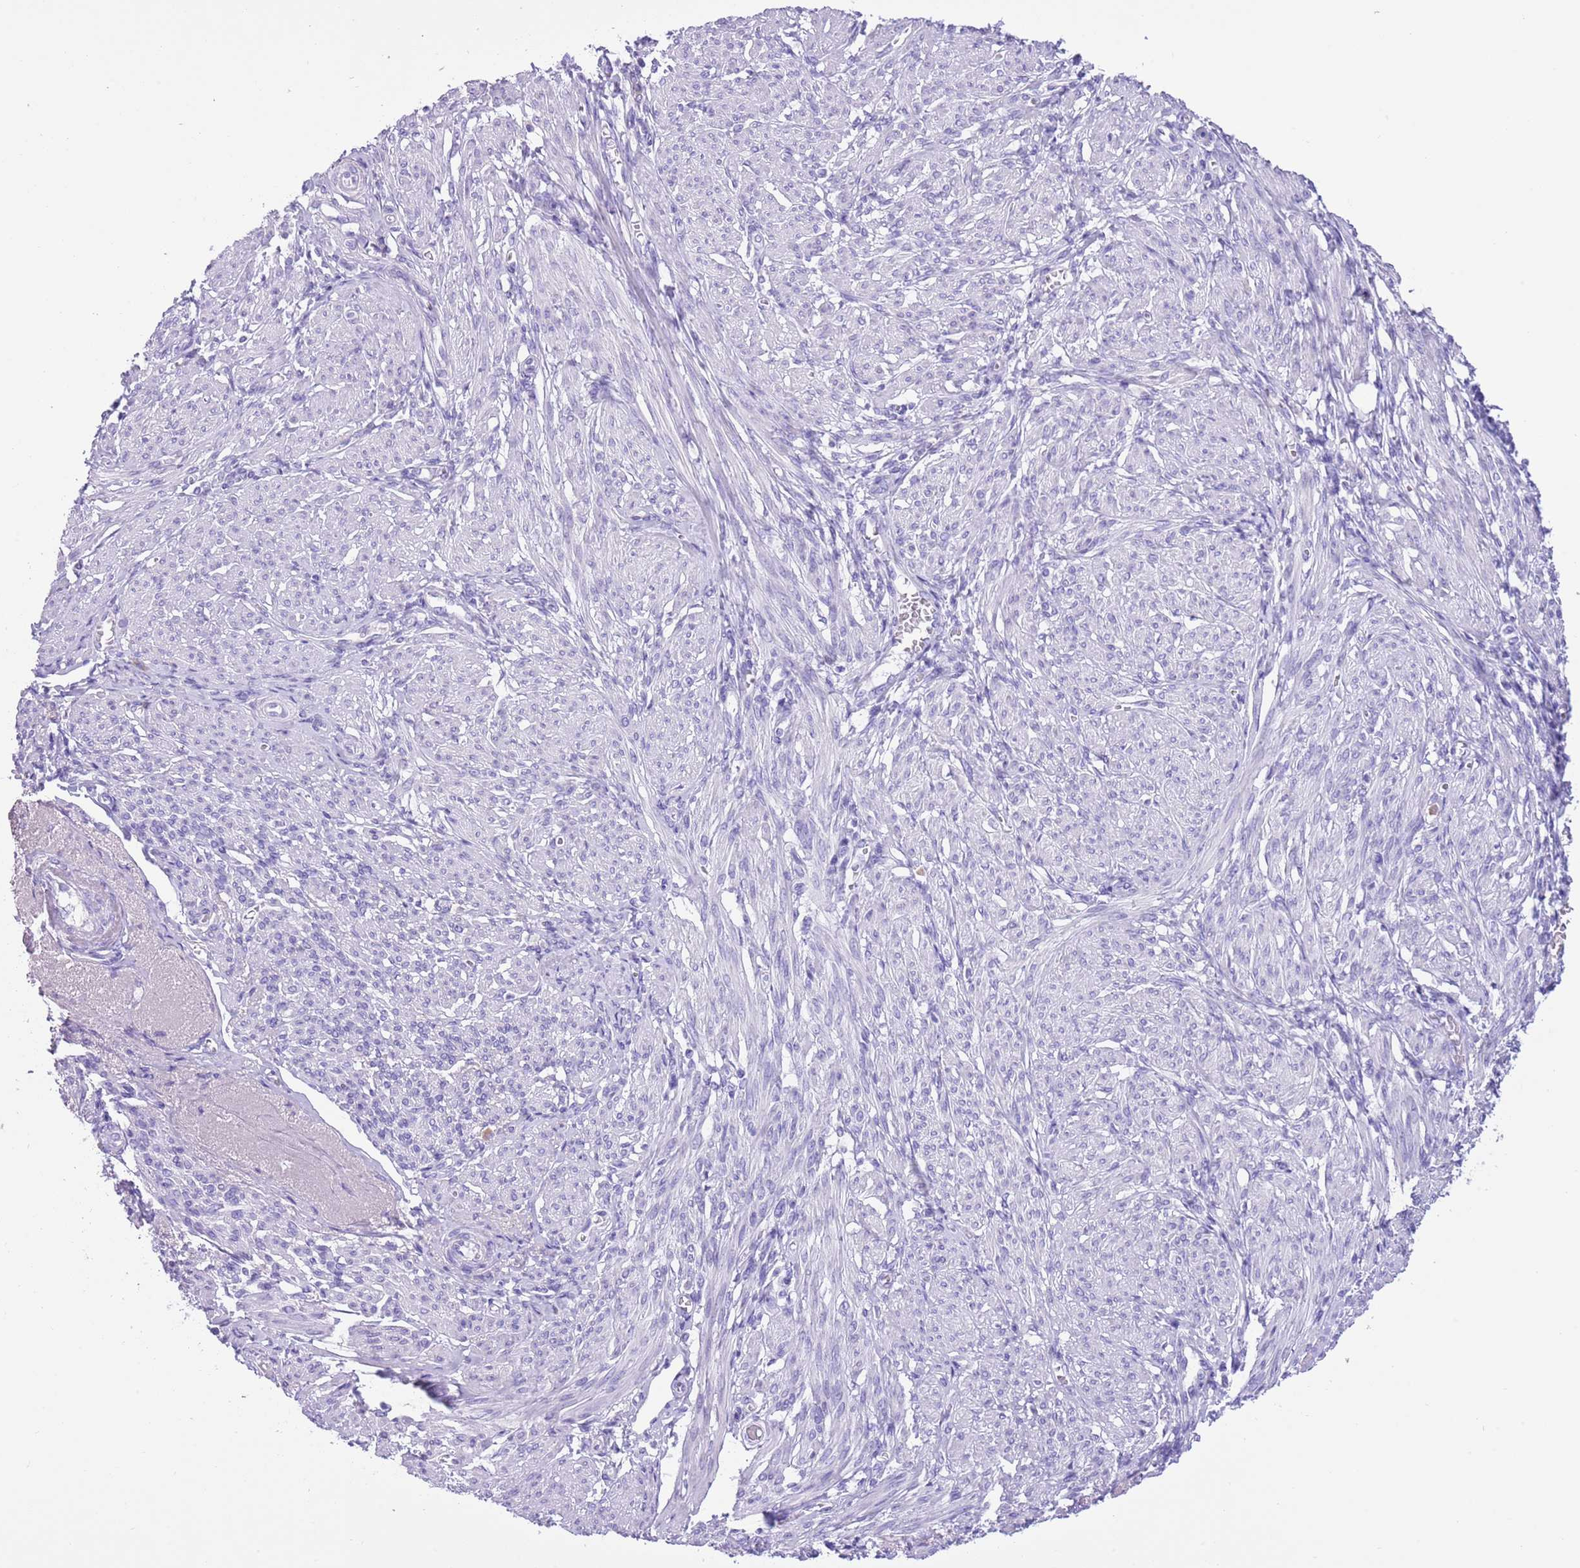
{"staining": {"intensity": "negative", "quantity": "none", "location": "none"}, "tissue": "smooth muscle", "cell_type": "Smooth muscle cells", "image_type": "normal", "snomed": [{"axis": "morphology", "description": "Normal tissue, NOS"}, {"axis": "topography", "description": "Smooth muscle"}], "caption": "Smooth muscle cells show no significant staining in benign smooth muscle. The staining is performed using DAB brown chromogen with nuclei counter-stained in using hematoxylin.", "gene": "TBC1D10B", "patient": {"sex": "female", "age": 39}}